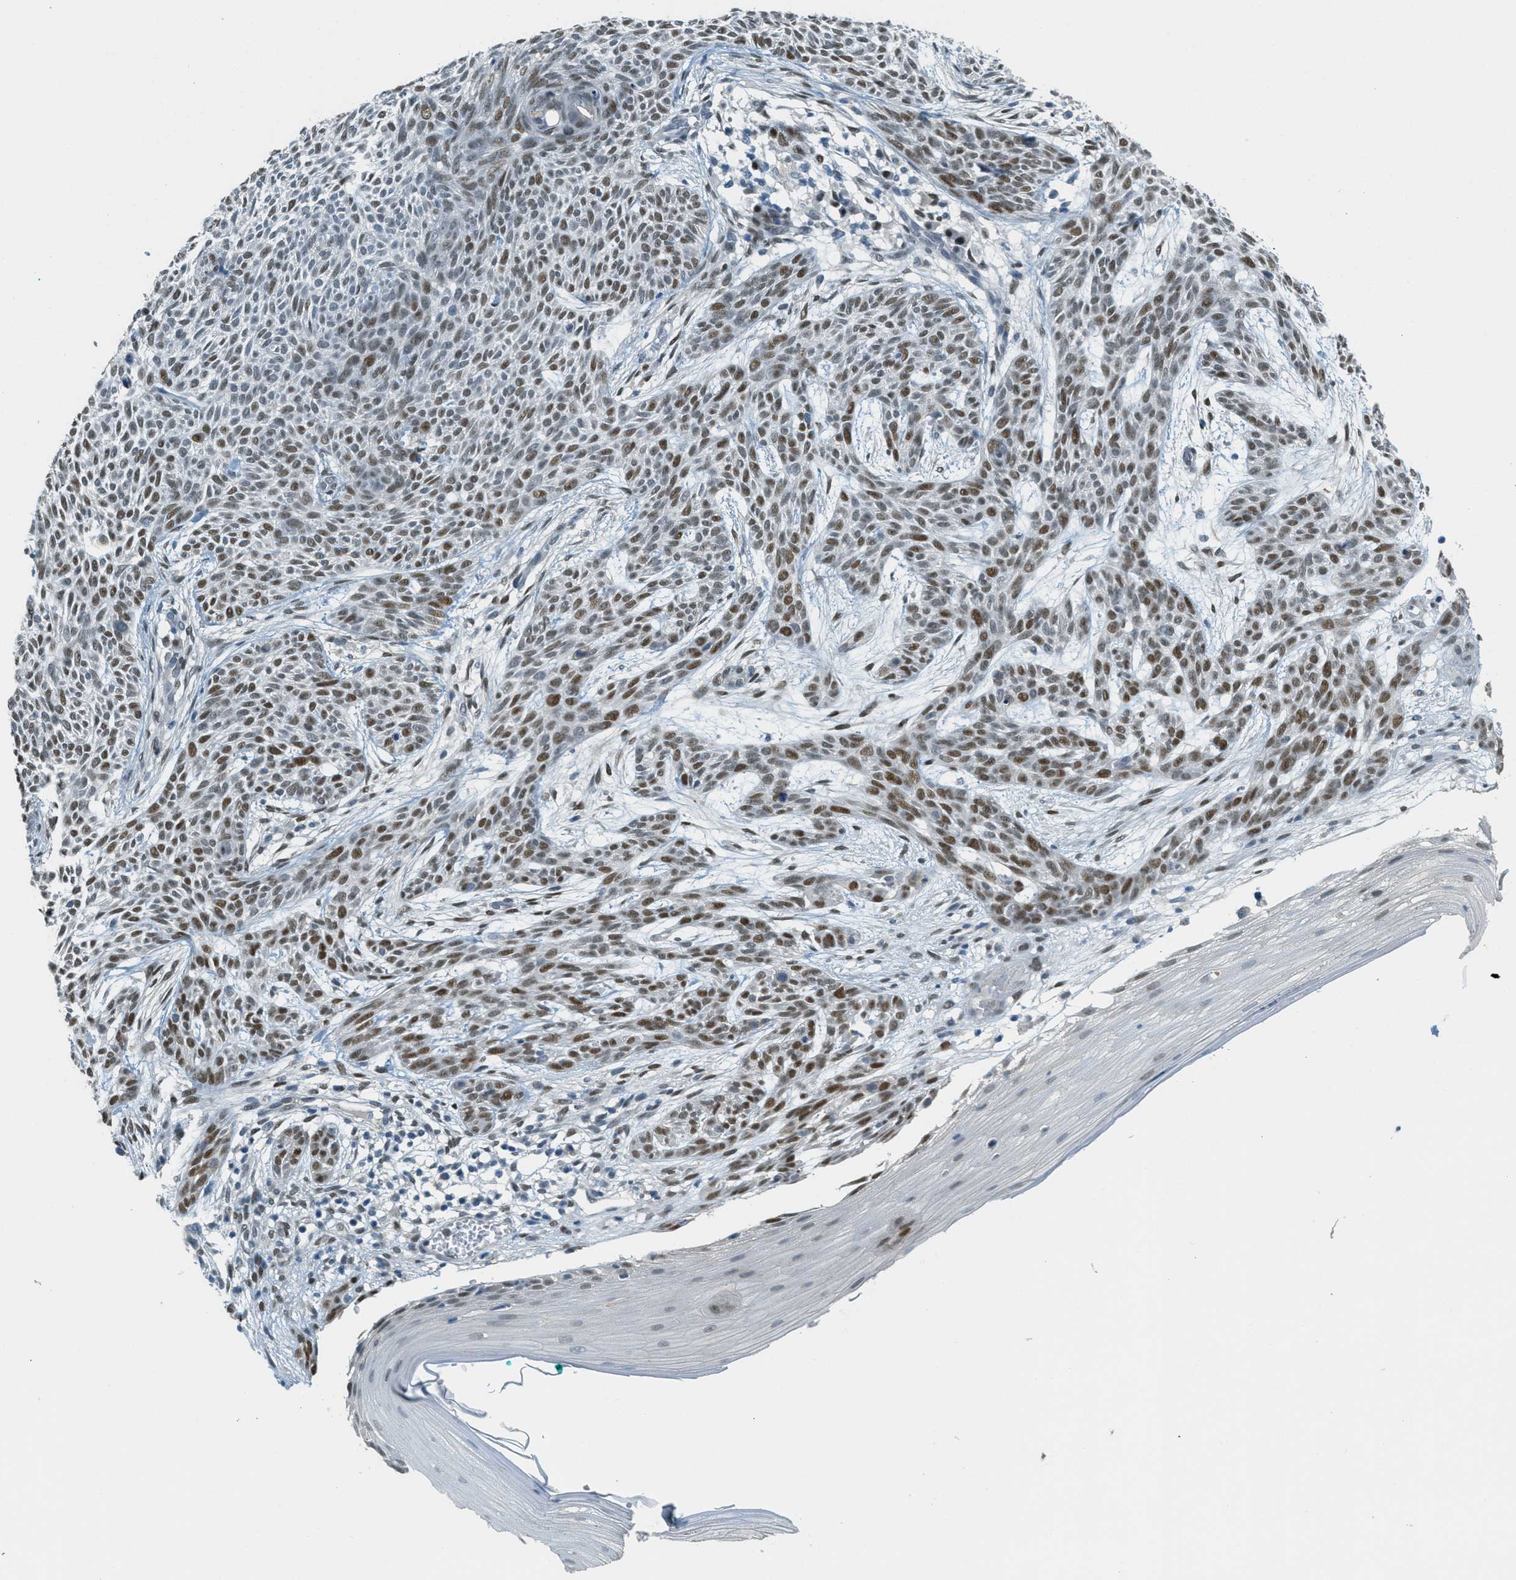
{"staining": {"intensity": "moderate", "quantity": ">75%", "location": "nuclear"}, "tissue": "skin cancer", "cell_type": "Tumor cells", "image_type": "cancer", "snomed": [{"axis": "morphology", "description": "Basal cell carcinoma"}, {"axis": "topography", "description": "Skin"}], "caption": "Skin cancer (basal cell carcinoma) stained with DAB immunohistochemistry (IHC) displays medium levels of moderate nuclear staining in approximately >75% of tumor cells.", "gene": "TCF3", "patient": {"sex": "female", "age": 59}}